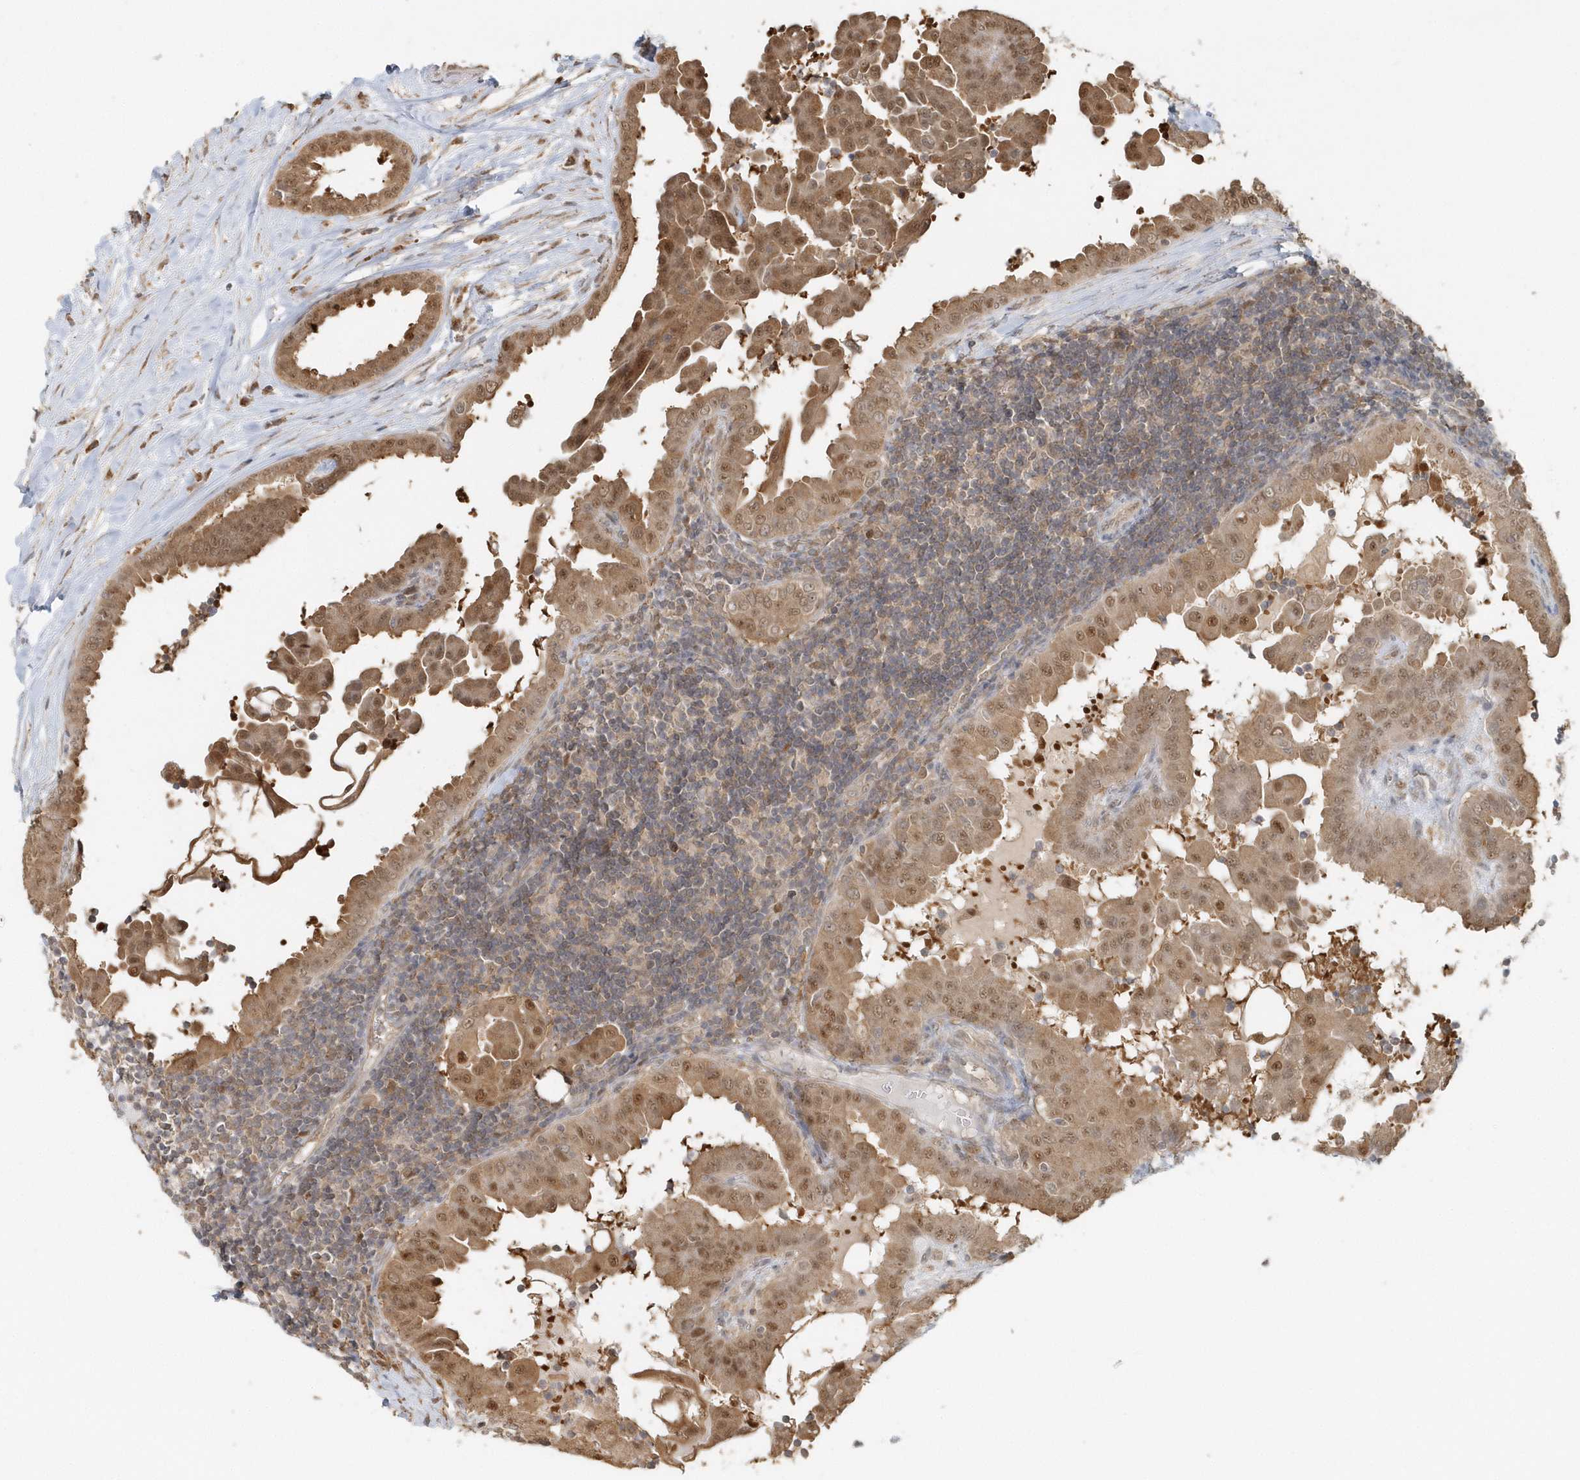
{"staining": {"intensity": "moderate", "quantity": ">75%", "location": "cytoplasmic/membranous,nuclear"}, "tissue": "thyroid cancer", "cell_type": "Tumor cells", "image_type": "cancer", "snomed": [{"axis": "morphology", "description": "Papillary adenocarcinoma, NOS"}, {"axis": "topography", "description": "Thyroid gland"}], "caption": "Protein staining of thyroid papillary adenocarcinoma tissue shows moderate cytoplasmic/membranous and nuclear positivity in approximately >75% of tumor cells. The staining was performed using DAB to visualize the protein expression in brown, while the nuclei were stained in blue with hematoxylin (Magnification: 20x).", "gene": "PSMD6", "patient": {"sex": "male", "age": 33}}